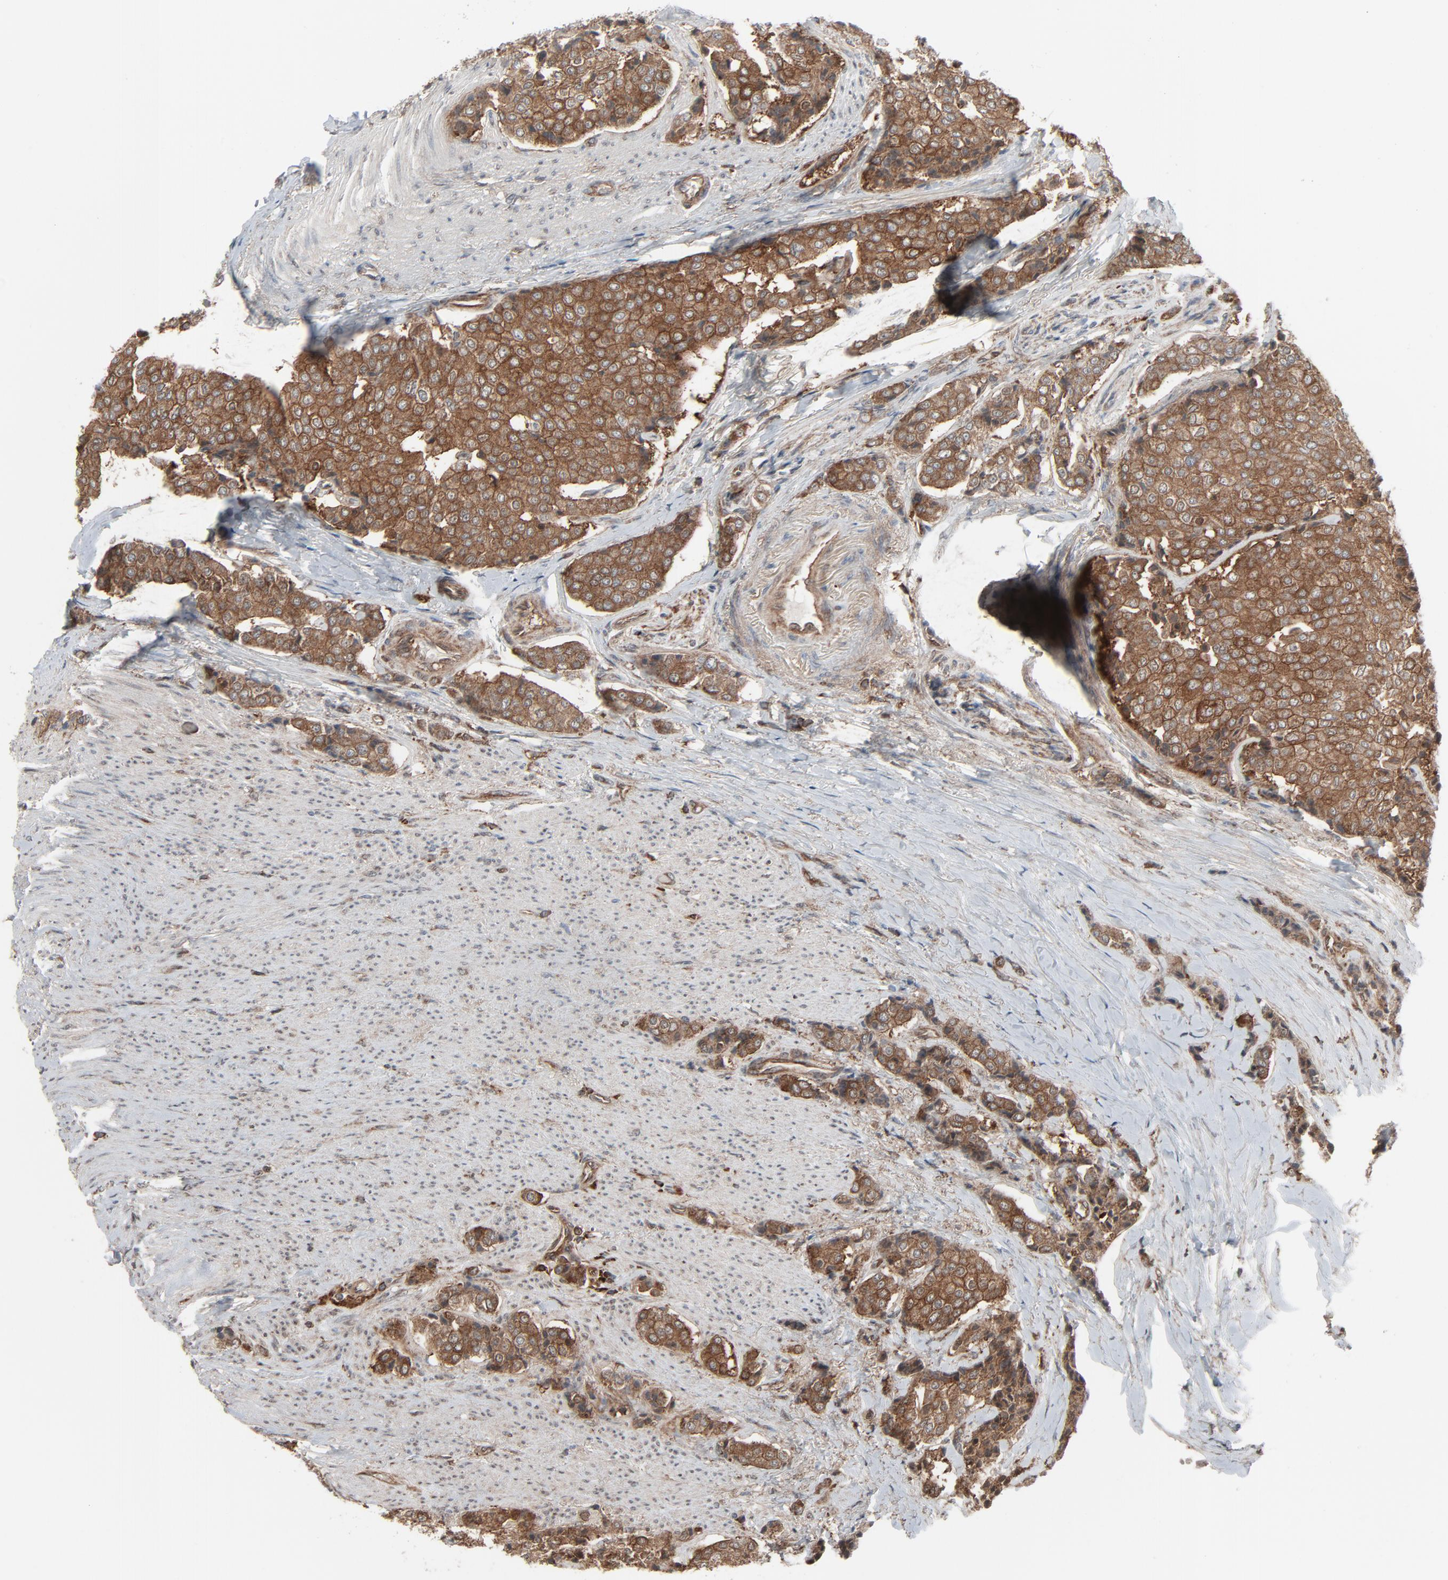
{"staining": {"intensity": "moderate", "quantity": ">75%", "location": "cytoplasmic/membranous"}, "tissue": "carcinoid", "cell_type": "Tumor cells", "image_type": "cancer", "snomed": [{"axis": "morphology", "description": "Carcinoid, malignant, NOS"}, {"axis": "topography", "description": "Colon"}], "caption": "Approximately >75% of tumor cells in carcinoid exhibit moderate cytoplasmic/membranous protein positivity as visualized by brown immunohistochemical staining.", "gene": "OPTN", "patient": {"sex": "female", "age": 61}}